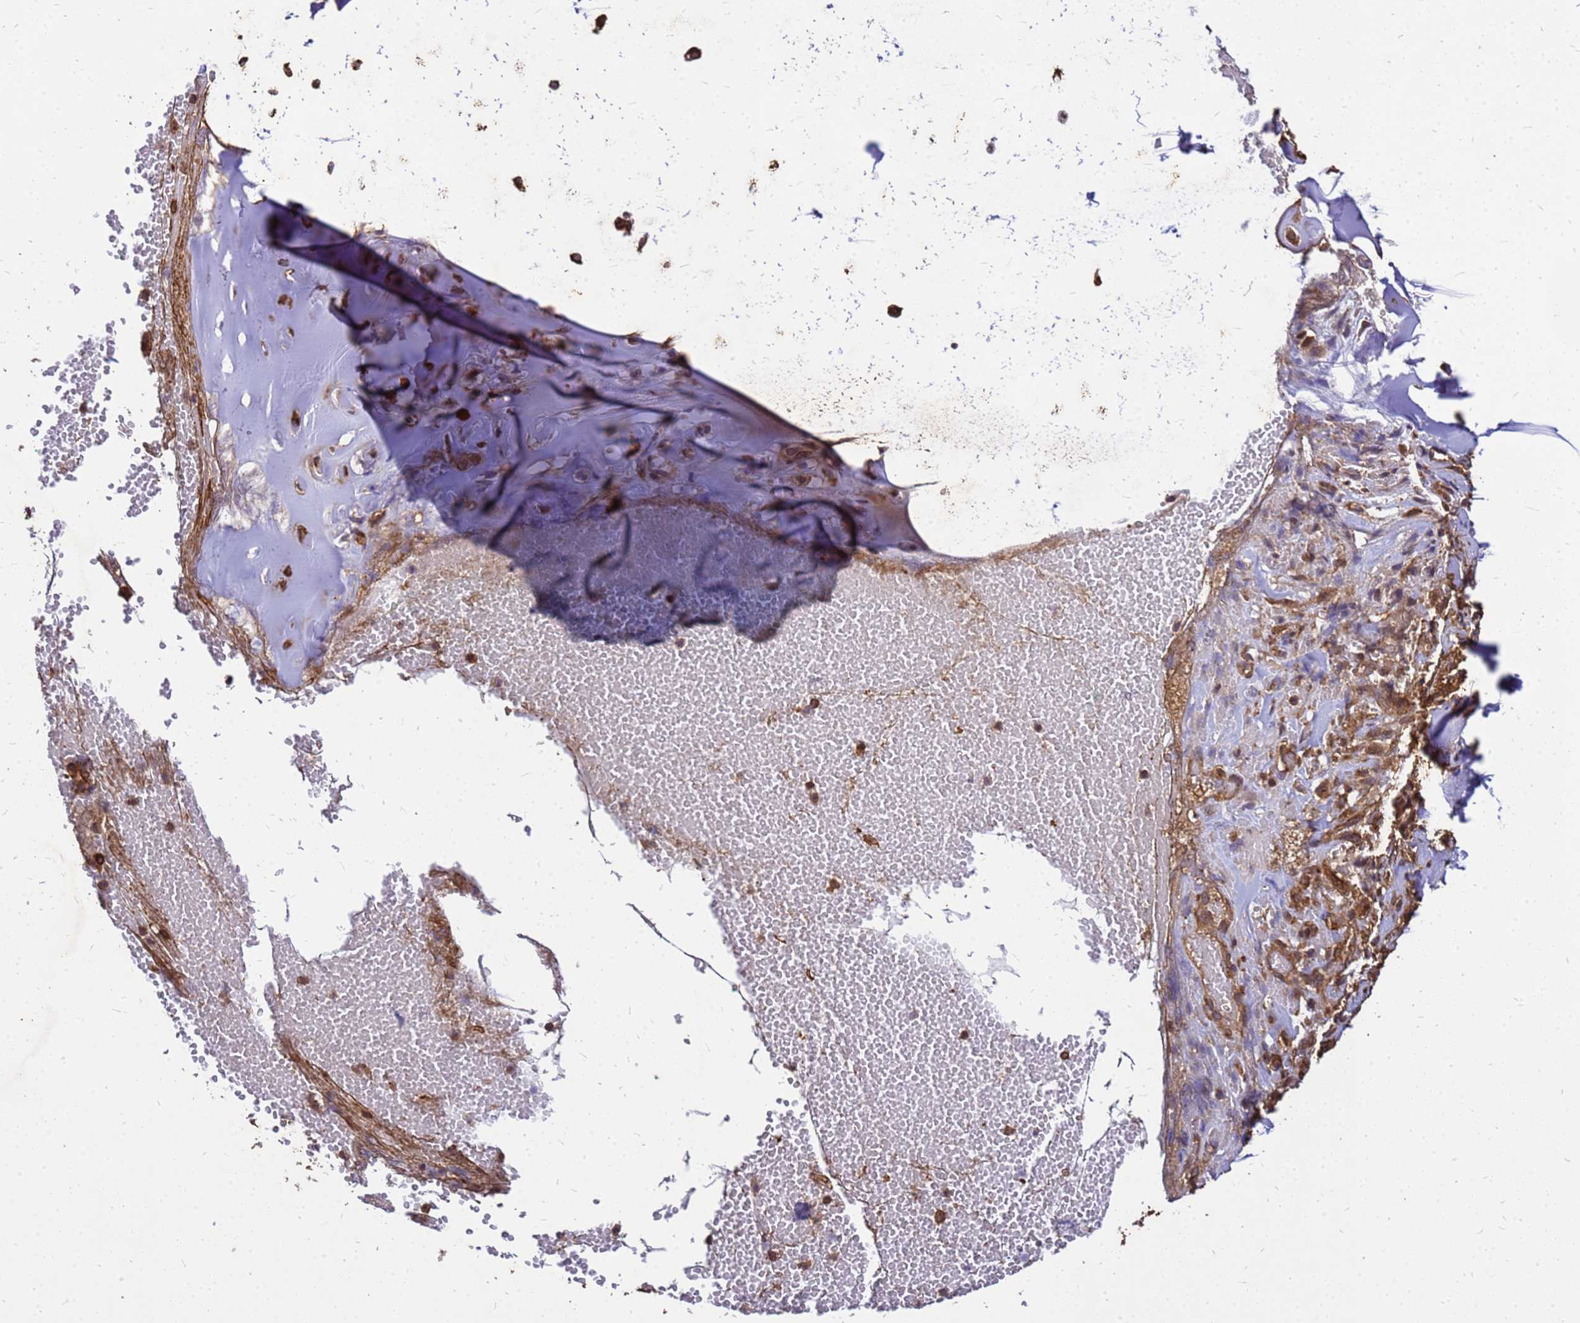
{"staining": {"intensity": "strong", "quantity": "25%-75%", "location": "cytoplasmic/membranous"}, "tissue": "adipose tissue", "cell_type": "Adipocytes", "image_type": "normal", "snomed": [{"axis": "morphology", "description": "Normal tissue, NOS"}, {"axis": "morphology", "description": "Basal cell carcinoma"}, {"axis": "topography", "description": "Cartilage tissue"}, {"axis": "topography", "description": "Nasopharynx"}, {"axis": "topography", "description": "Oral tissue"}], "caption": "Benign adipose tissue demonstrates strong cytoplasmic/membranous positivity in approximately 25%-75% of adipocytes, visualized by immunohistochemistry. The protein is stained brown, and the nuclei are stained in blue (DAB IHC with brightfield microscopy, high magnification).", "gene": "ZNF618", "patient": {"sex": "female", "age": 77}}